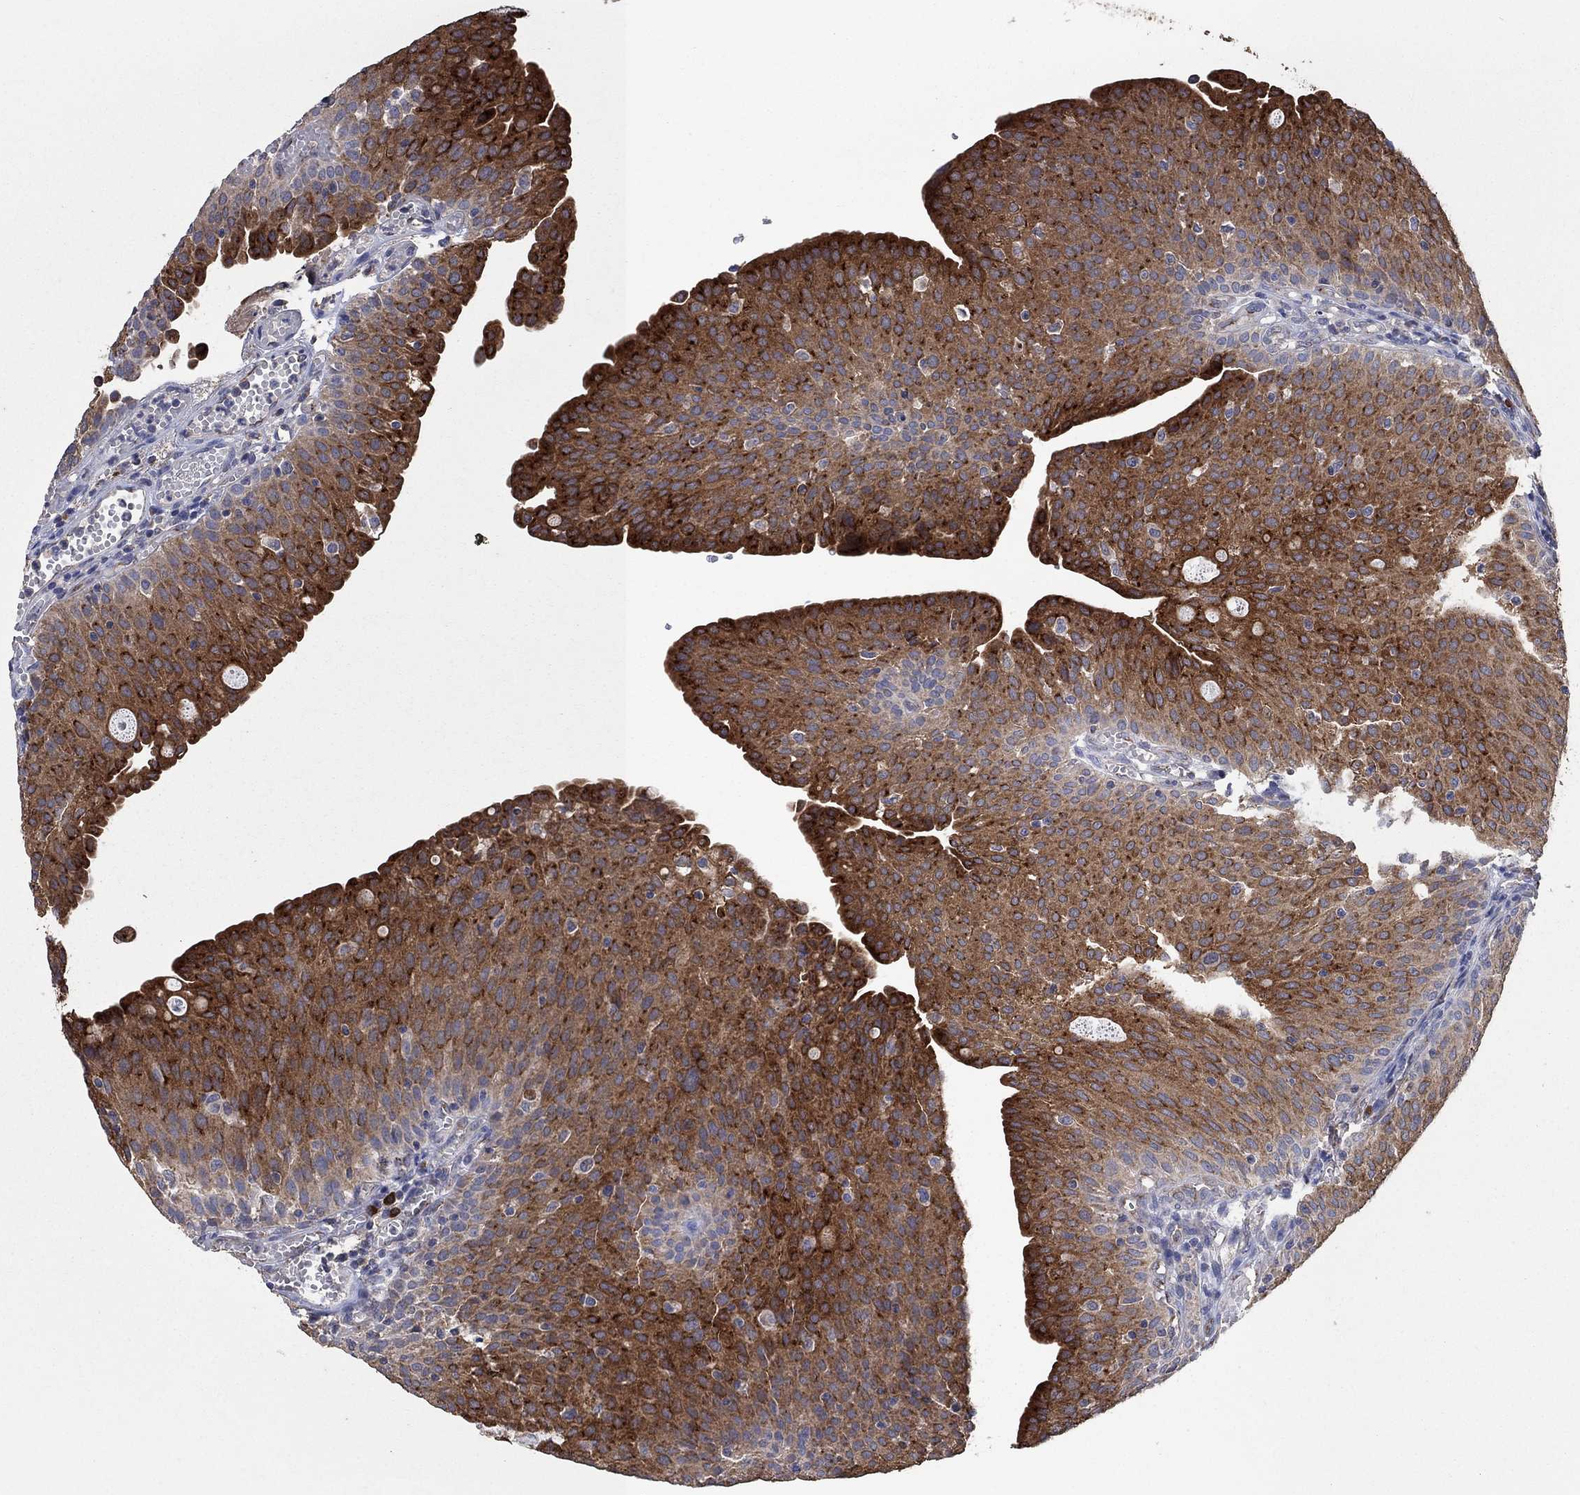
{"staining": {"intensity": "strong", "quantity": ">75%", "location": "cytoplasmic/membranous"}, "tissue": "urothelial cancer", "cell_type": "Tumor cells", "image_type": "cancer", "snomed": [{"axis": "morphology", "description": "Urothelial carcinoma, Low grade"}, {"axis": "topography", "description": "Urinary bladder"}], "caption": "An IHC histopathology image of tumor tissue is shown. Protein staining in brown highlights strong cytoplasmic/membranous positivity in urothelial cancer within tumor cells. (Stains: DAB in brown, nuclei in blue, Microscopy: brightfield microscopy at high magnification).", "gene": "HID1", "patient": {"sex": "male", "age": 54}}